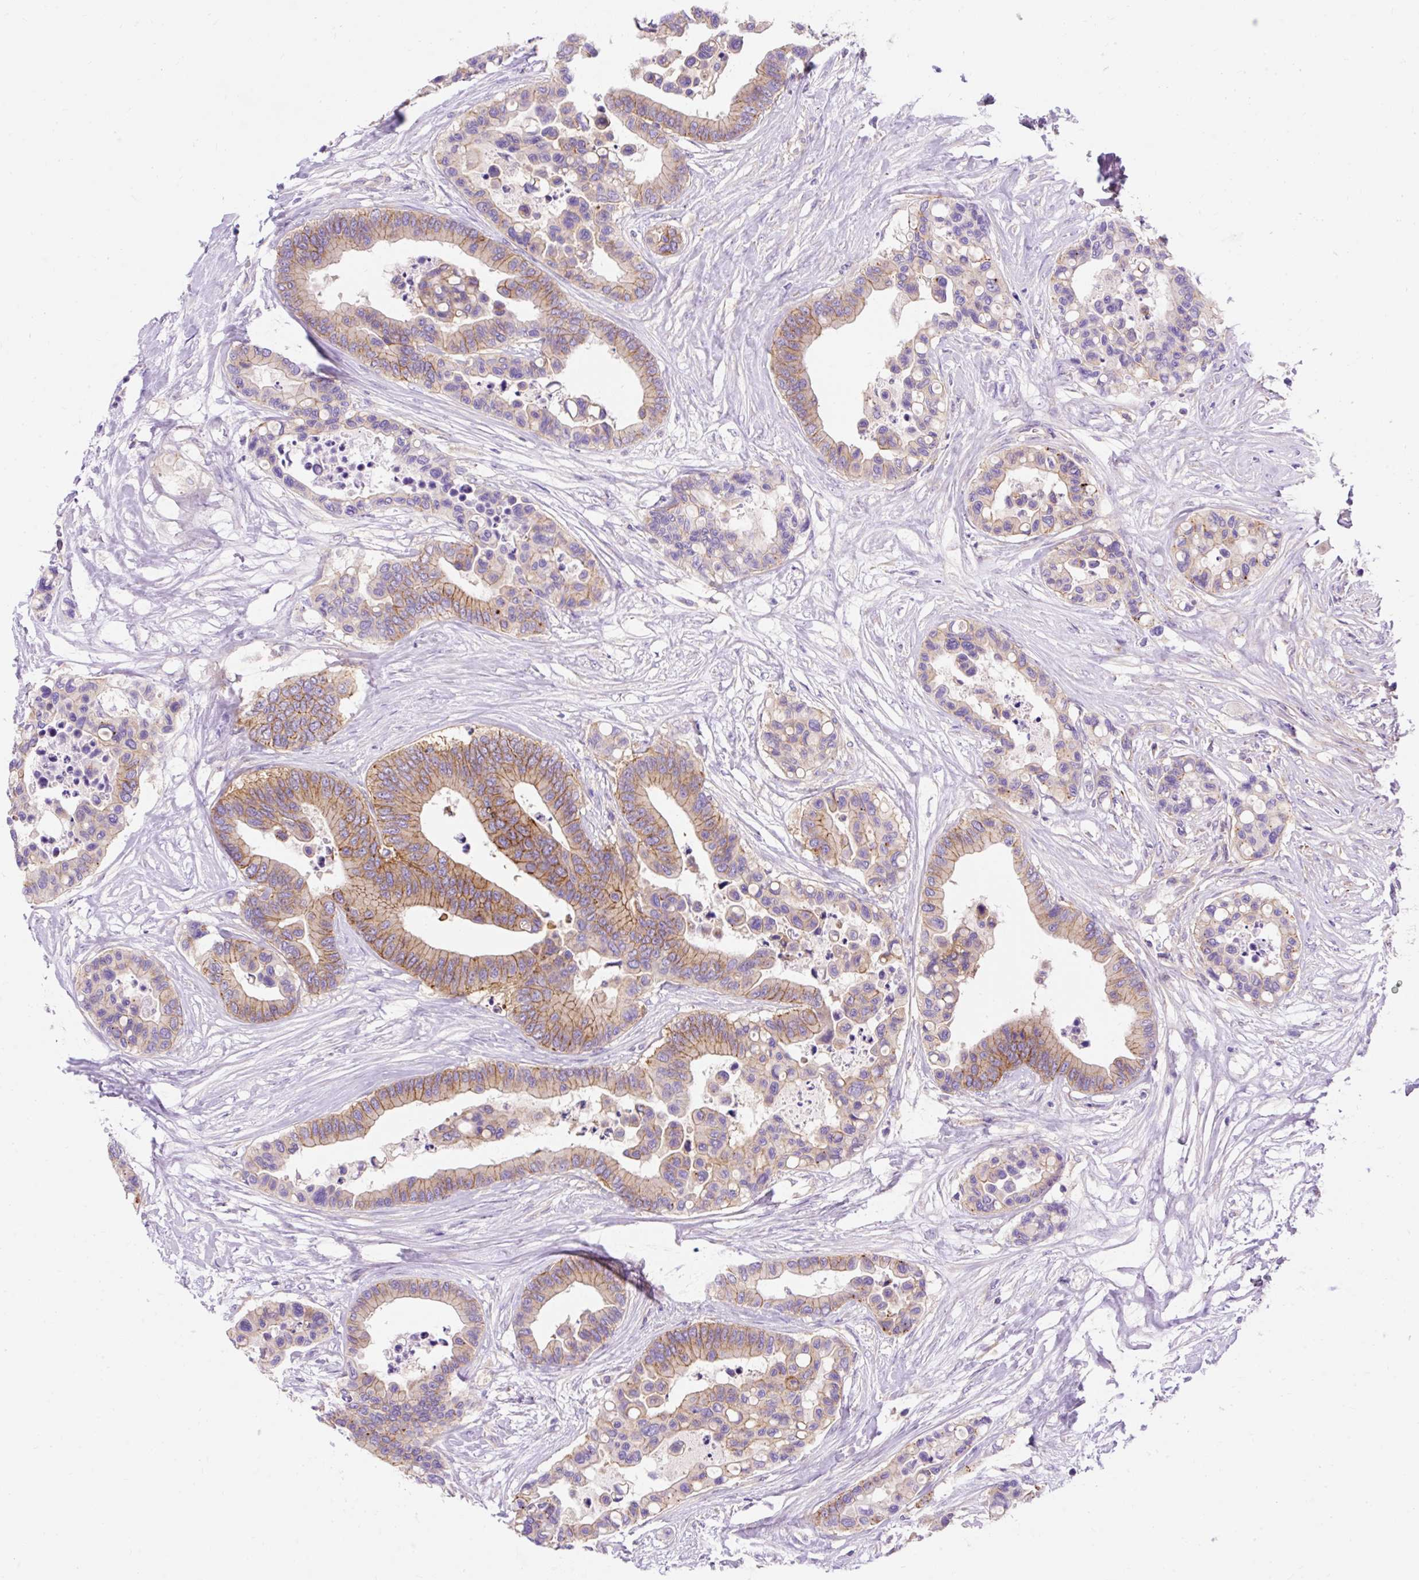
{"staining": {"intensity": "moderate", "quantity": ">75%", "location": "cytoplasmic/membranous"}, "tissue": "colorectal cancer", "cell_type": "Tumor cells", "image_type": "cancer", "snomed": [{"axis": "morphology", "description": "Adenocarcinoma, NOS"}, {"axis": "topography", "description": "Colon"}], "caption": "Brown immunohistochemical staining in colorectal cancer shows moderate cytoplasmic/membranous staining in approximately >75% of tumor cells. (Brightfield microscopy of DAB IHC at high magnification).", "gene": "OR4K15", "patient": {"sex": "male", "age": 82}}